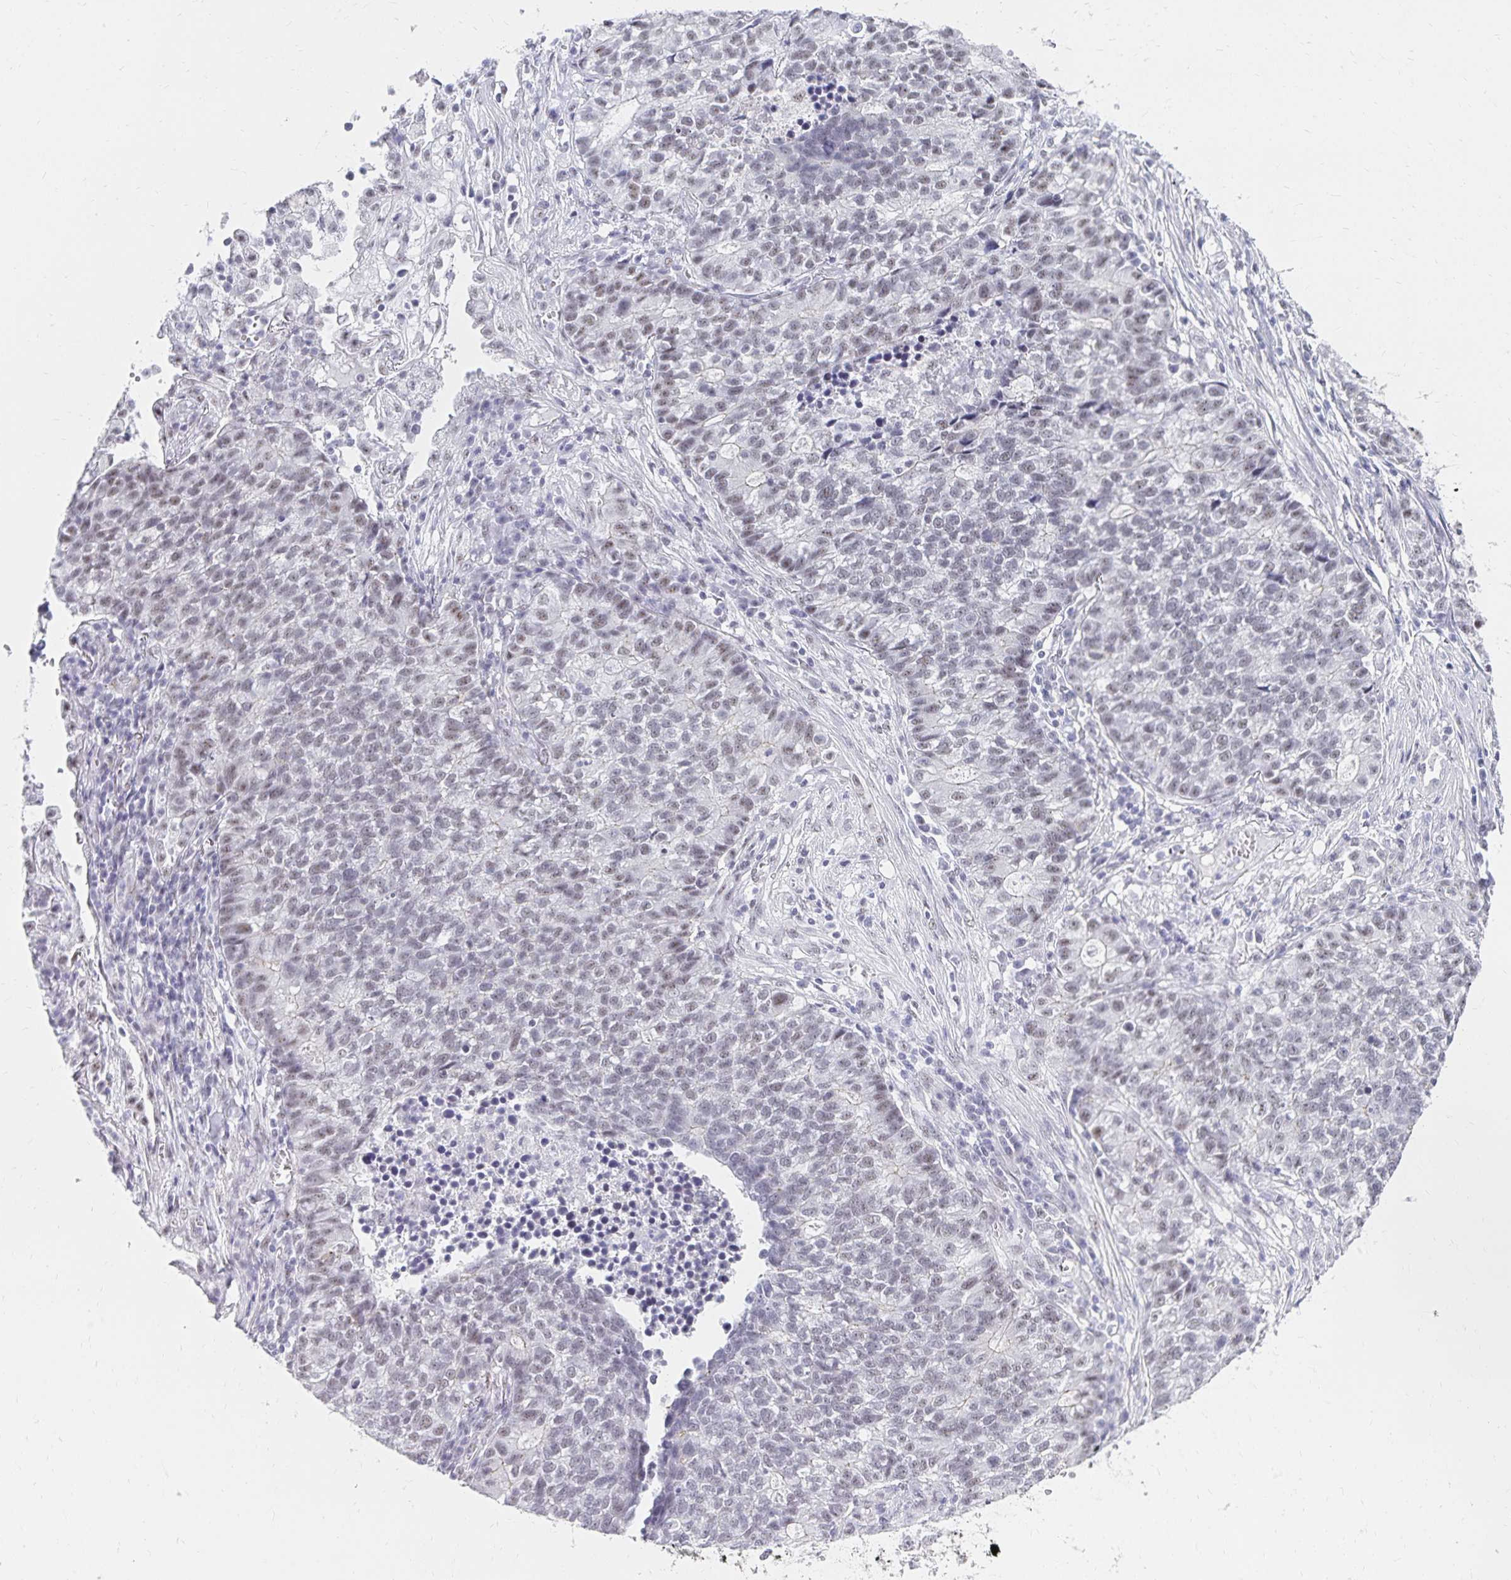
{"staining": {"intensity": "negative", "quantity": "none", "location": "none"}, "tissue": "lung cancer", "cell_type": "Tumor cells", "image_type": "cancer", "snomed": [{"axis": "morphology", "description": "Adenocarcinoma, NOS"}, {"axis": "topography", "description": "Lung"}], "caption": "A high-resolution image shows IHC staining of lung adenocarcinoma, which demonstrates no significant positivity in tumor cells.", "gene": "C20orf85", "patient": {"sex": "male", "age": 57}}